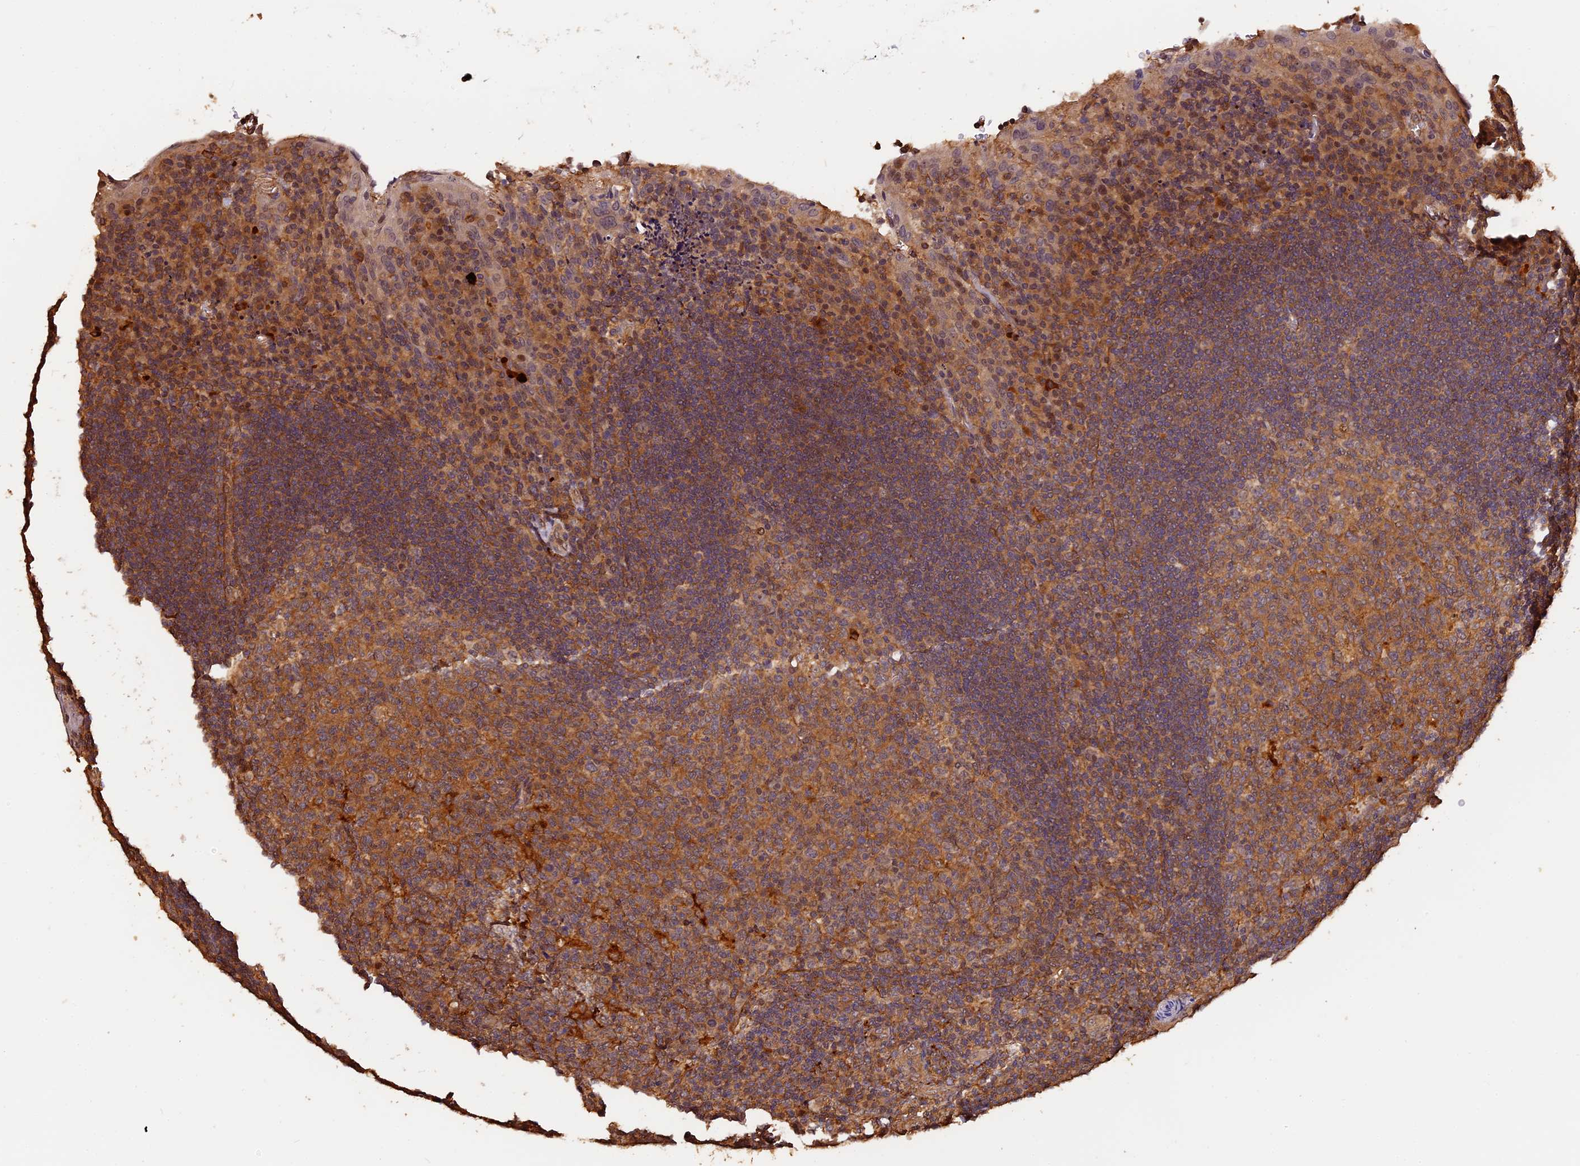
{"staining": {"intensity": "moderate", "quantity": ">75%", "location": "cytoplasmic/membranous"}, "tissue": "tonsil", "cell_type": "Germinal center cells", "image_type": "normal", "snomed": [{"axis": "morphology", "description": "Normal tissue, NOS"}, {"axis": "topography", "description": "Tonsil"}], "caption": "Immunohistochemical staining of normal tonsil demonstrates moderate cytoplasmic/membranous protein expression in approximately >75% of germinal center cells.", "gene": "MMP15", "patient": {"sex": "male", "age": 17}}